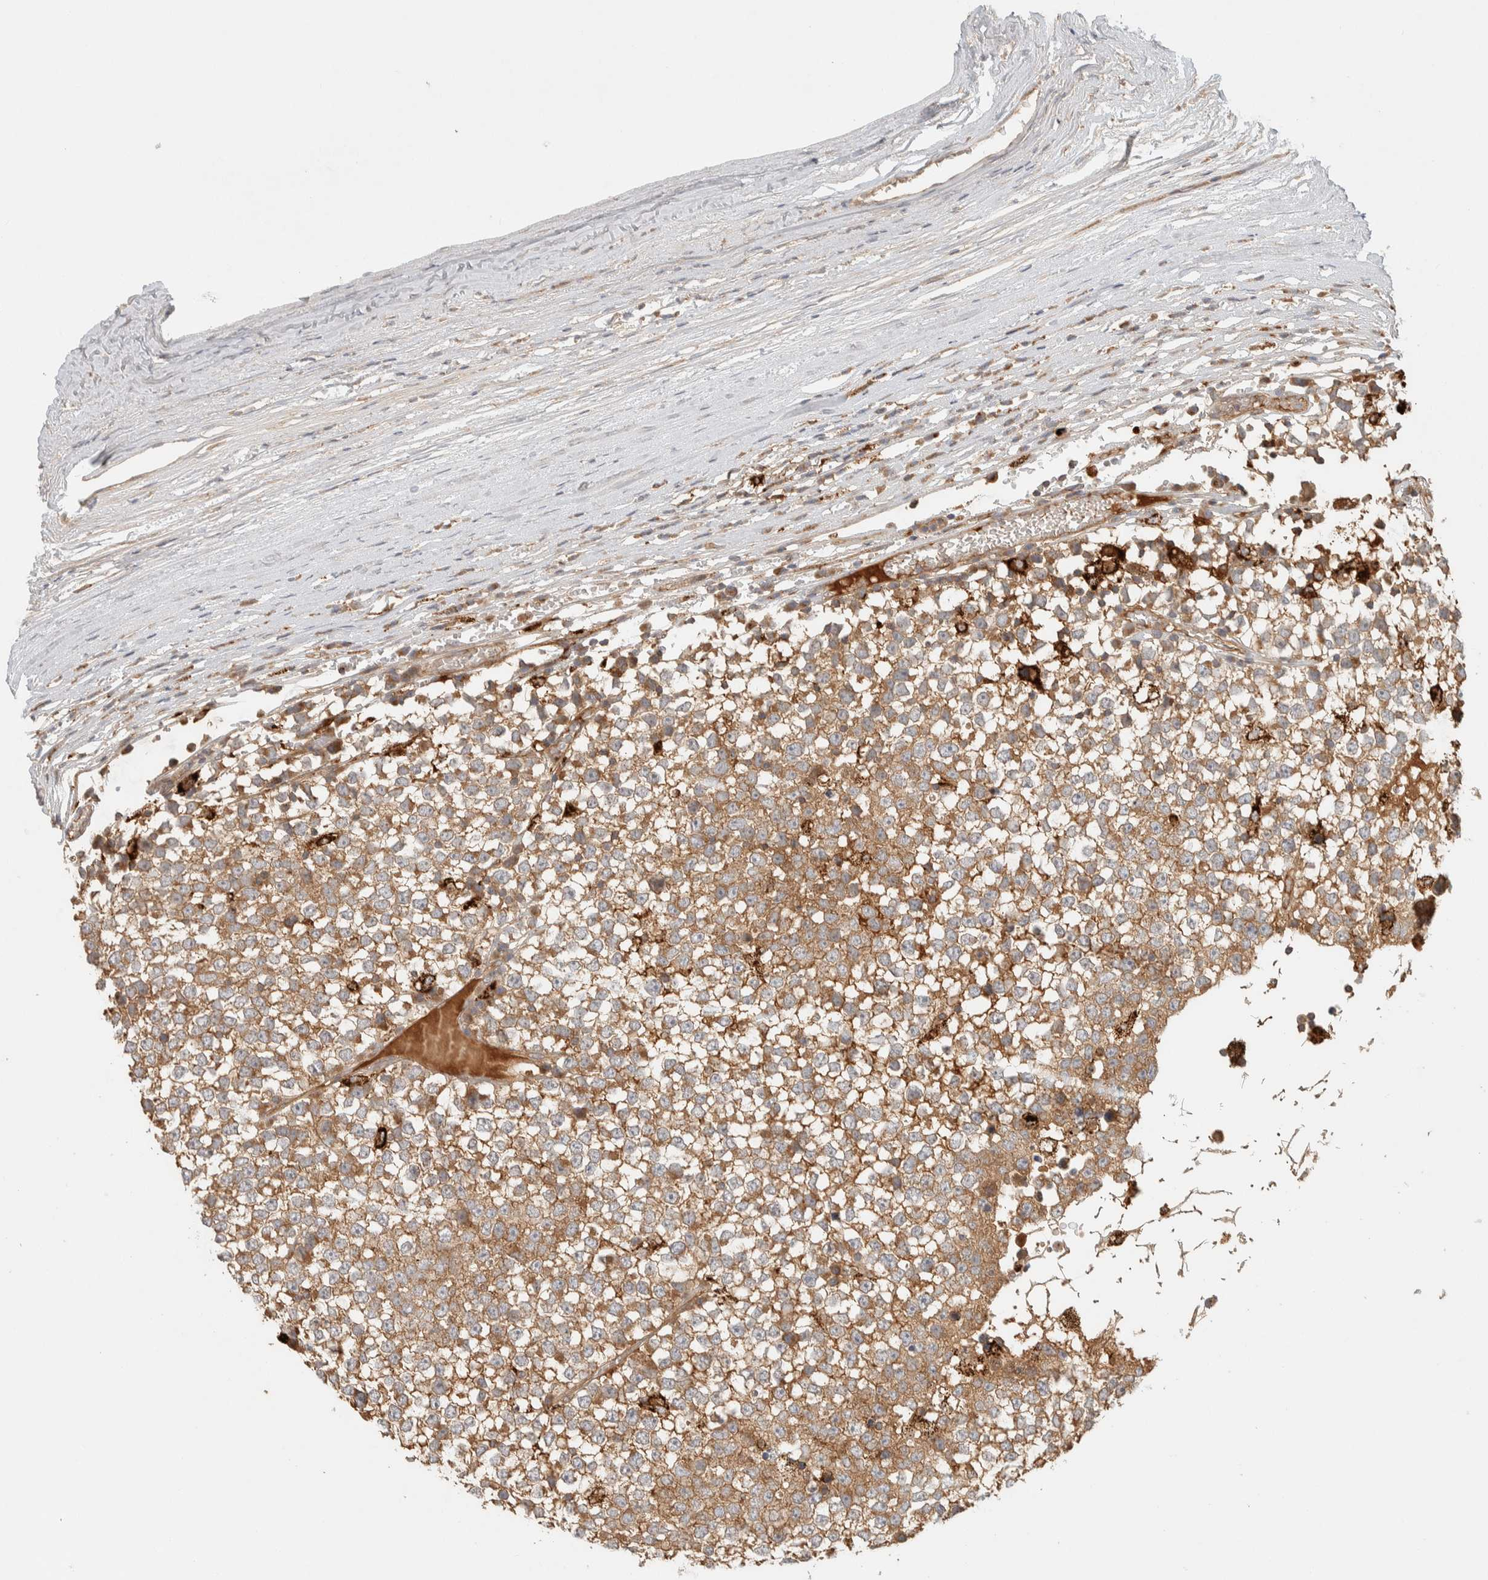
{"staining": {"intensity": "moderate", "quantity": ">75%", "location": "cytoplasmic/membranous"}, "tissue": "testis cancer", "cell_type": "Tumor cells", "image_type": "cancer", "snomed": [{"axis": "morphology", "description": "Seminoma, NOS"}, {"axis": "topography", "description": "Testis"}], "caption": "Brown immunohistochemical staining in testis seminoma exhibits moderate cytoplasmic/membranous staining in about >75% of tumor cells.", "gene": "FAM167A", "patient": {"sex": "male", "age": 65}}